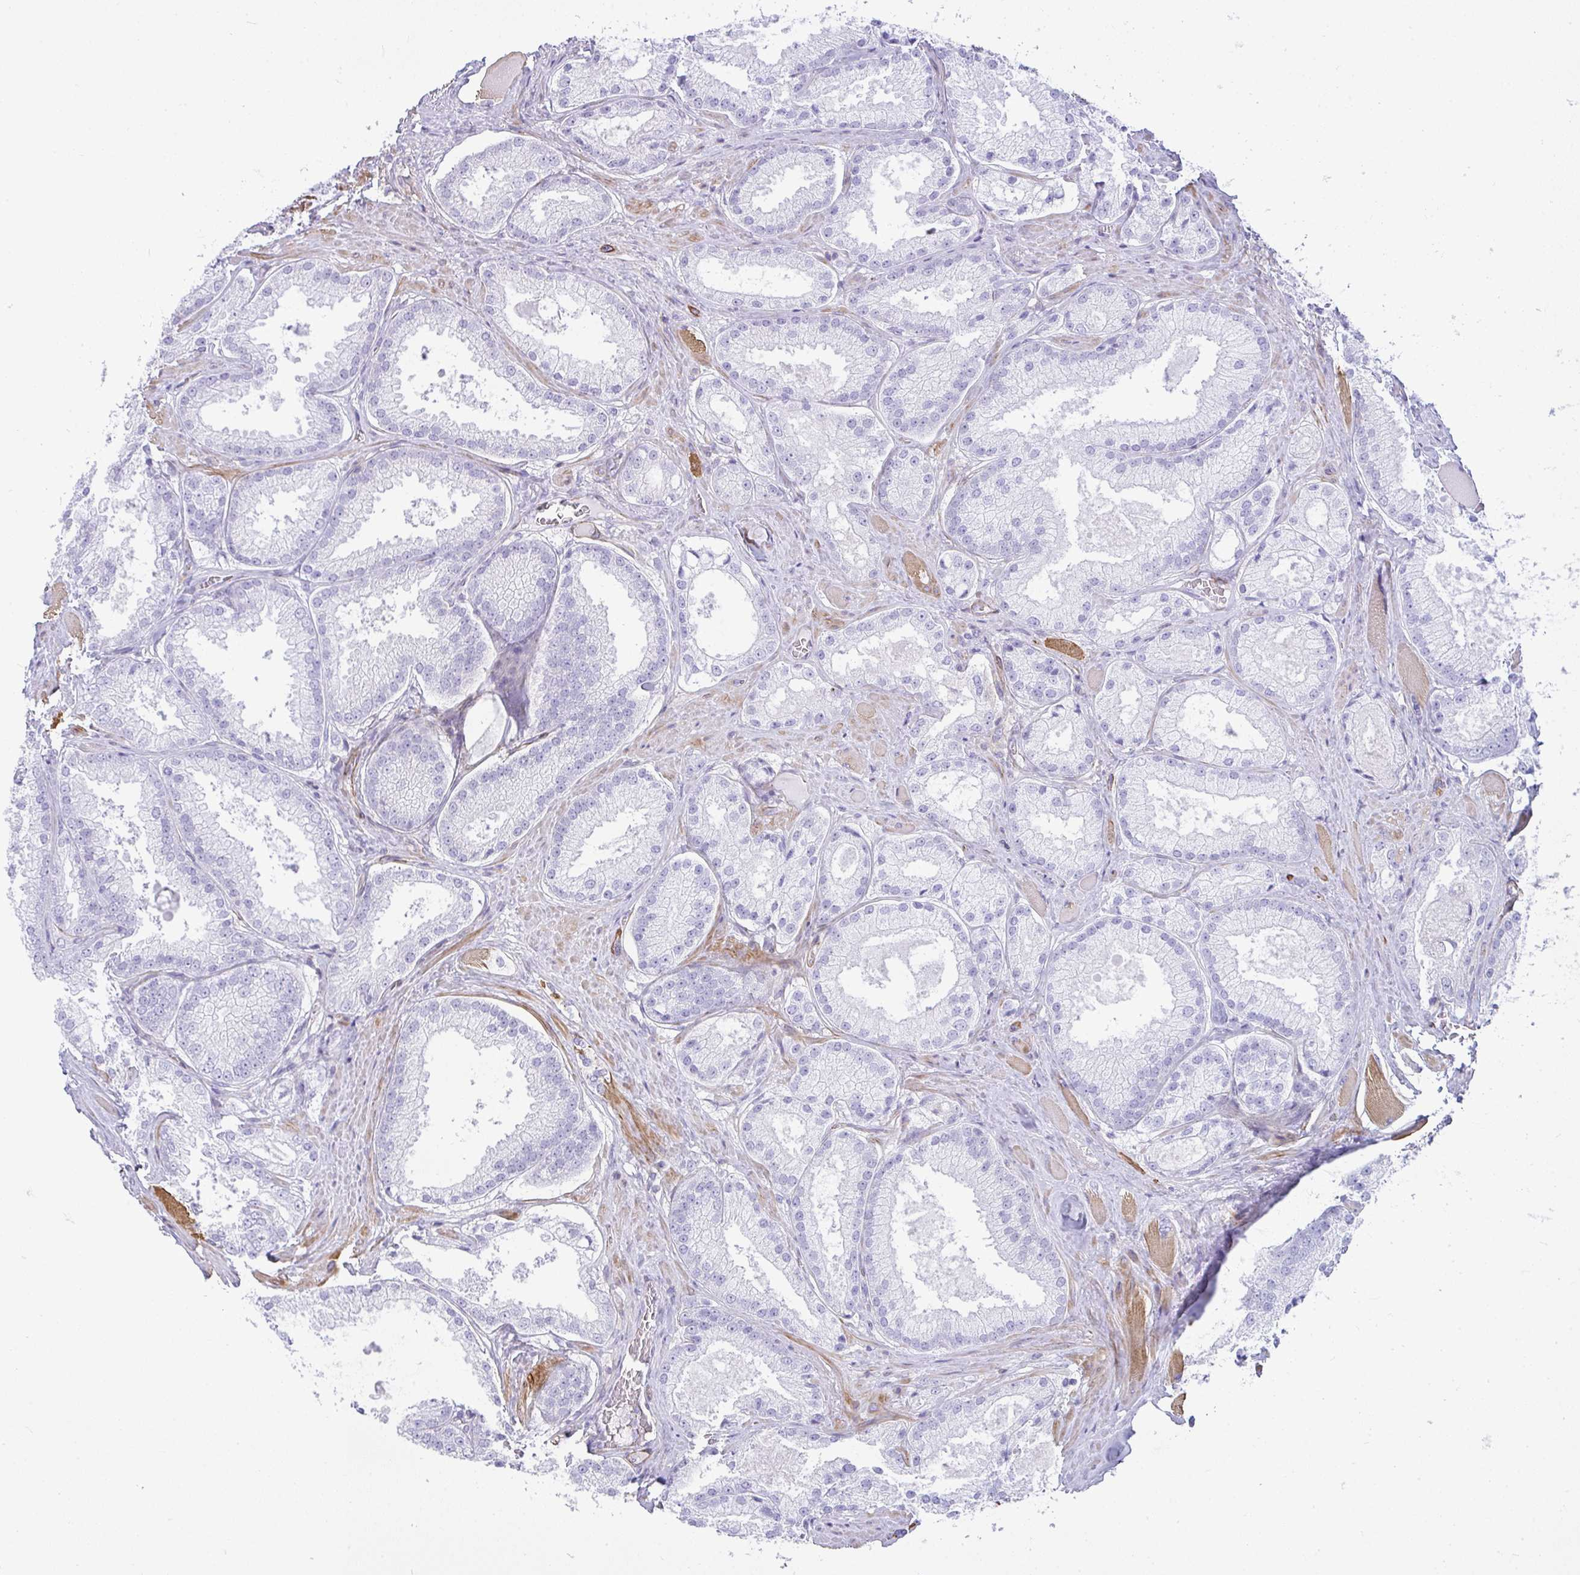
{"staining": {"intensity": "negative", "quantity": "none", "location": "none"}, "tissue": "prostate cancer", "cell_type": "Tumor cells", "image_type": "cancer", "snomed": [{"axis": "morphology", "description": "Adenocarcinoma, High grade"}, {"axis": "topography", "description": "Prostate"}], "caption": "Tumor cells show no significant staining in prostate cancer (adenocarcinoma (high-grade)).", "gene": "CDRT15", "patient": {"sex": "male", "age": 68}}